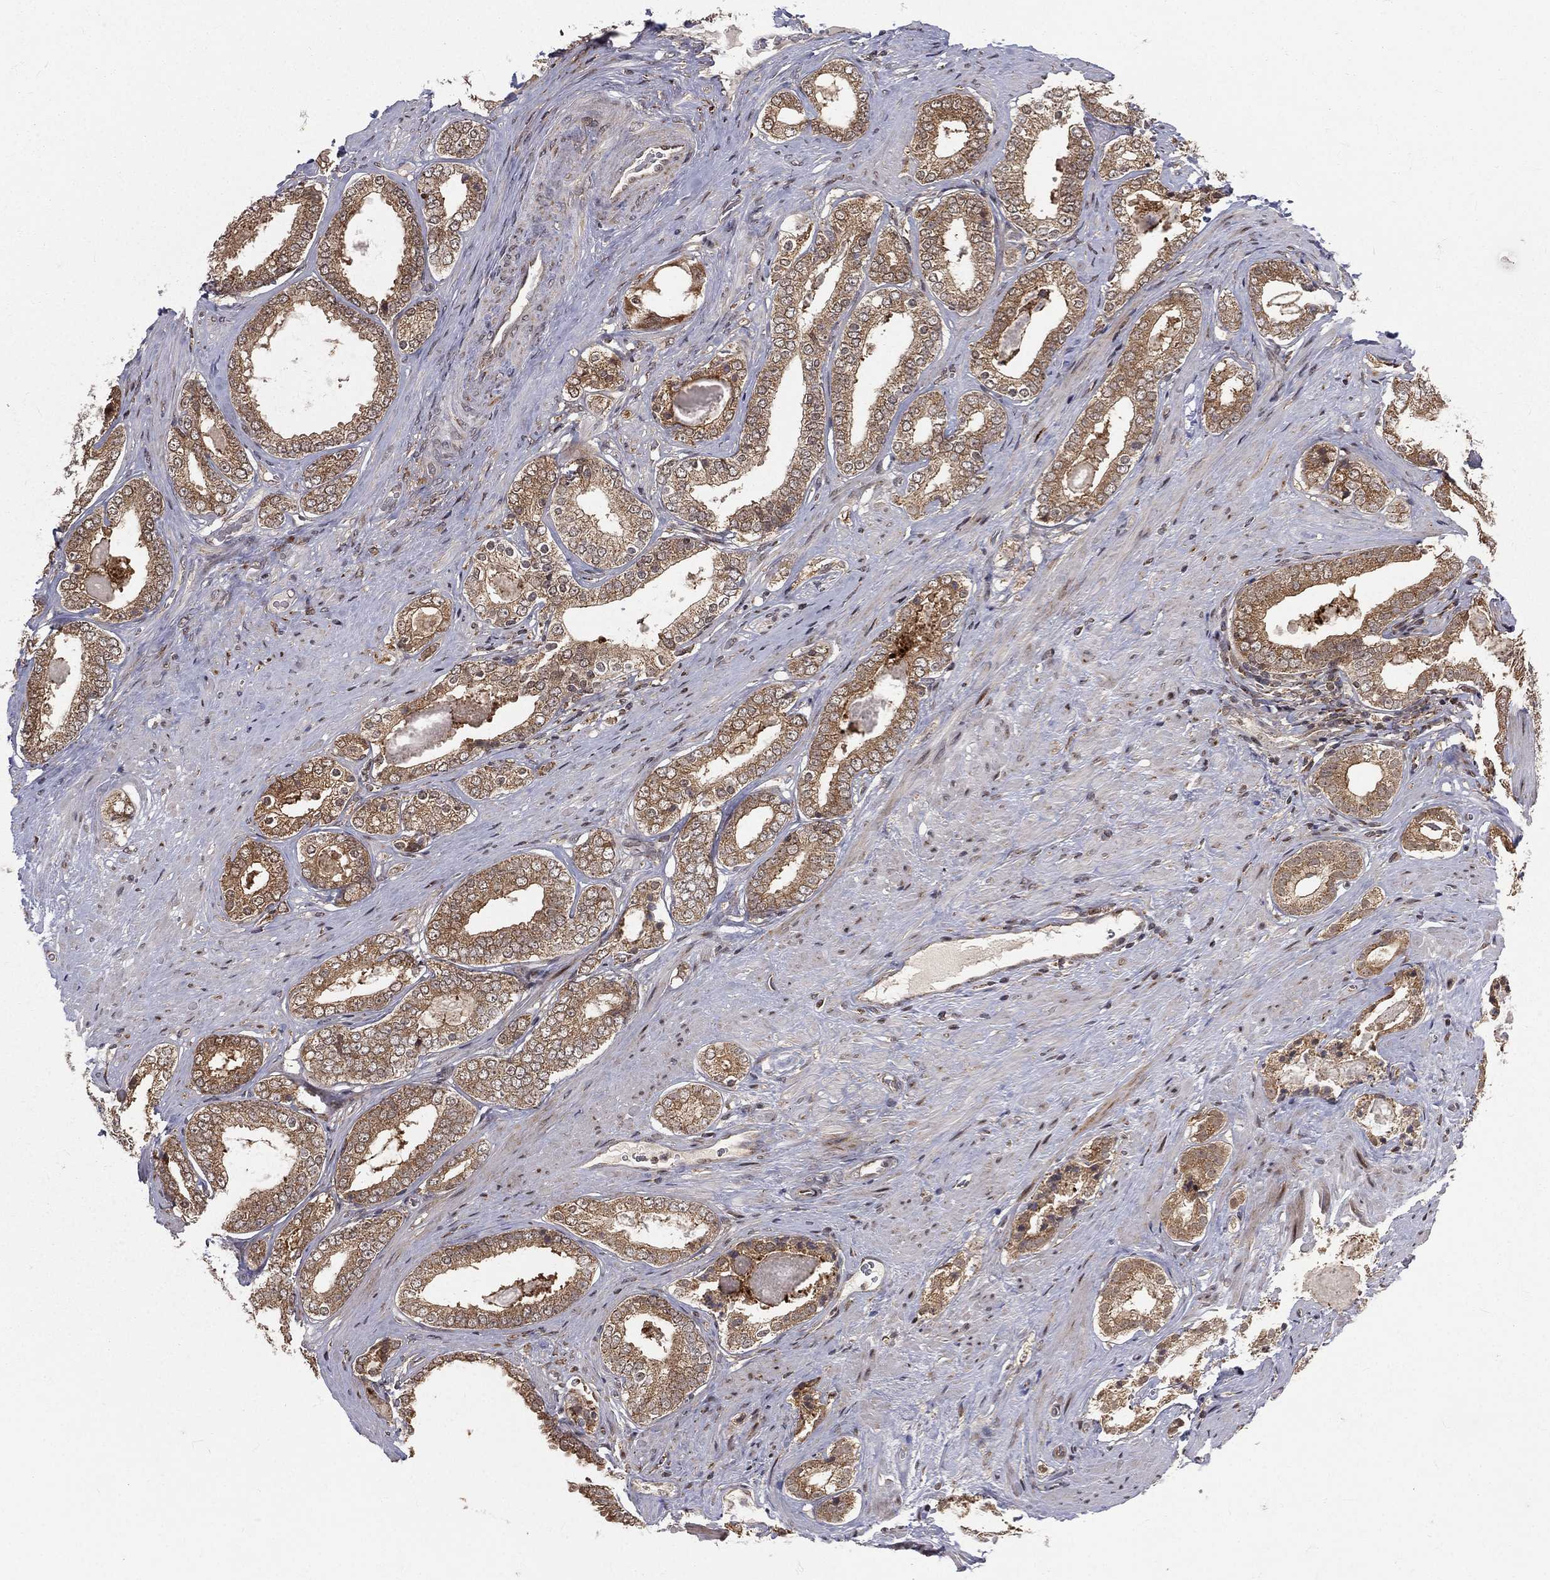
{"staining": {"intensity": "moderate", "quantity": ">75%", "location": "cytoplasmic/membranous"}, "tissue": "prostate cancer", "cell_type": "Tumor cells", "image_type": "cancer", "snomed": [{"axis": "morphology", "description": "Adenocarcinoma, Low grade"}, {"axis": "topography", "description": "Prostate and seminal vesicle, NOS"}], "caption": "Prostate low-grade adenocarcinoma stained with a brown dye displays moderate cytoplasmic/membranous positive positivity in approximately >75% of tumor cells.", "gene": "MDM2", "patient": {"sex": "male", "age": 61}}